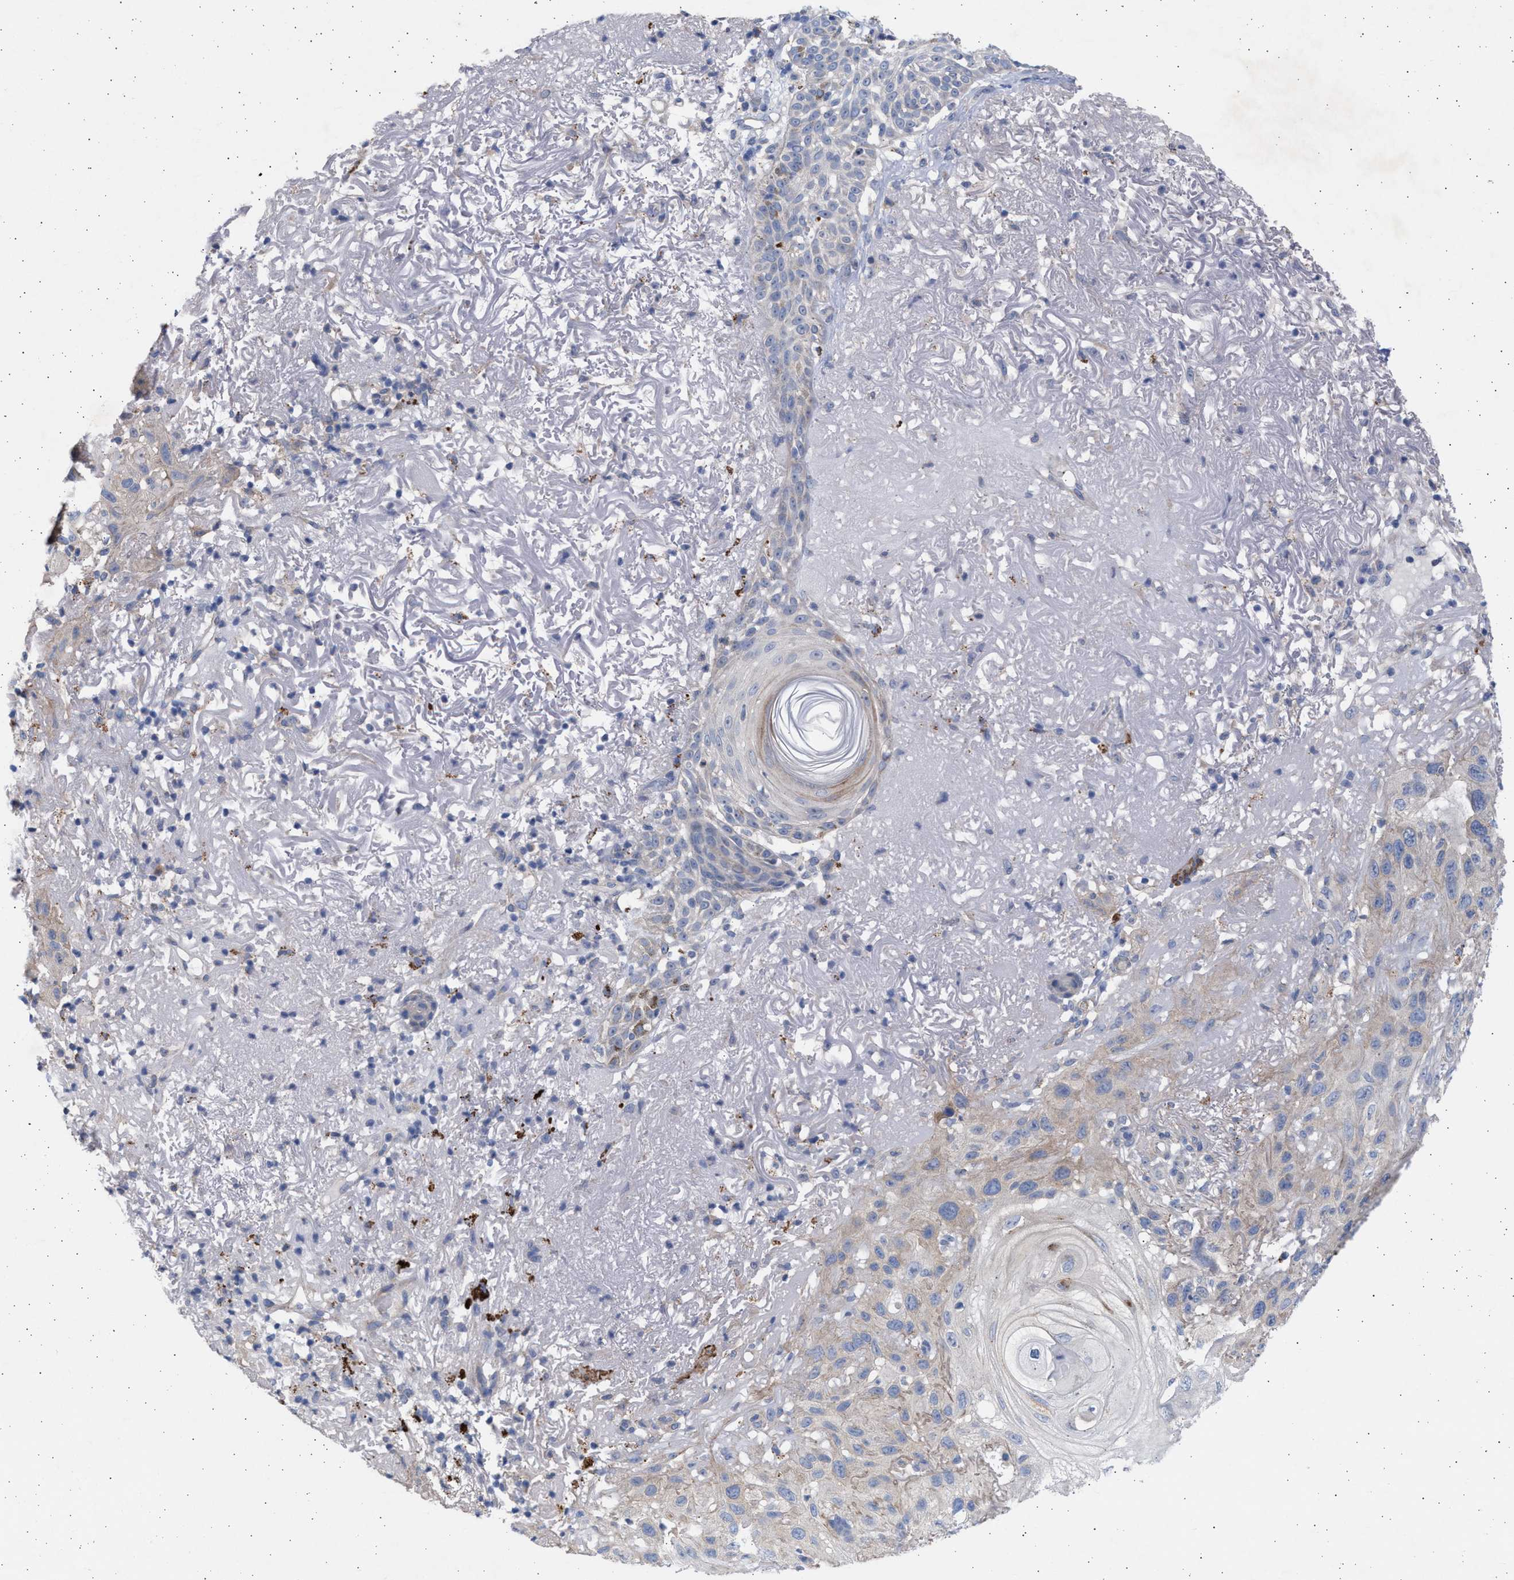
{"staining": {"intensity": "negative", "quantity": "none", "location": "none"}, "tissue": "skin cancer", "cell_type": "Tumor cells", "image_type": "cancer", "snomed": [{"axis": "morphology", "description": "Squamous cell carcinoma, NOS"}, {"axis": "topography", "description": "Skin"}], "caption": "There is no significant expression in tumor cells of squamous cell carcinoma (skin). (DAB immunohistochemistry (IHC) visualized using brightfield microscopy, high magnification).", "gene": "NBR1", "patient": {"sex": "female", "age": 96}}